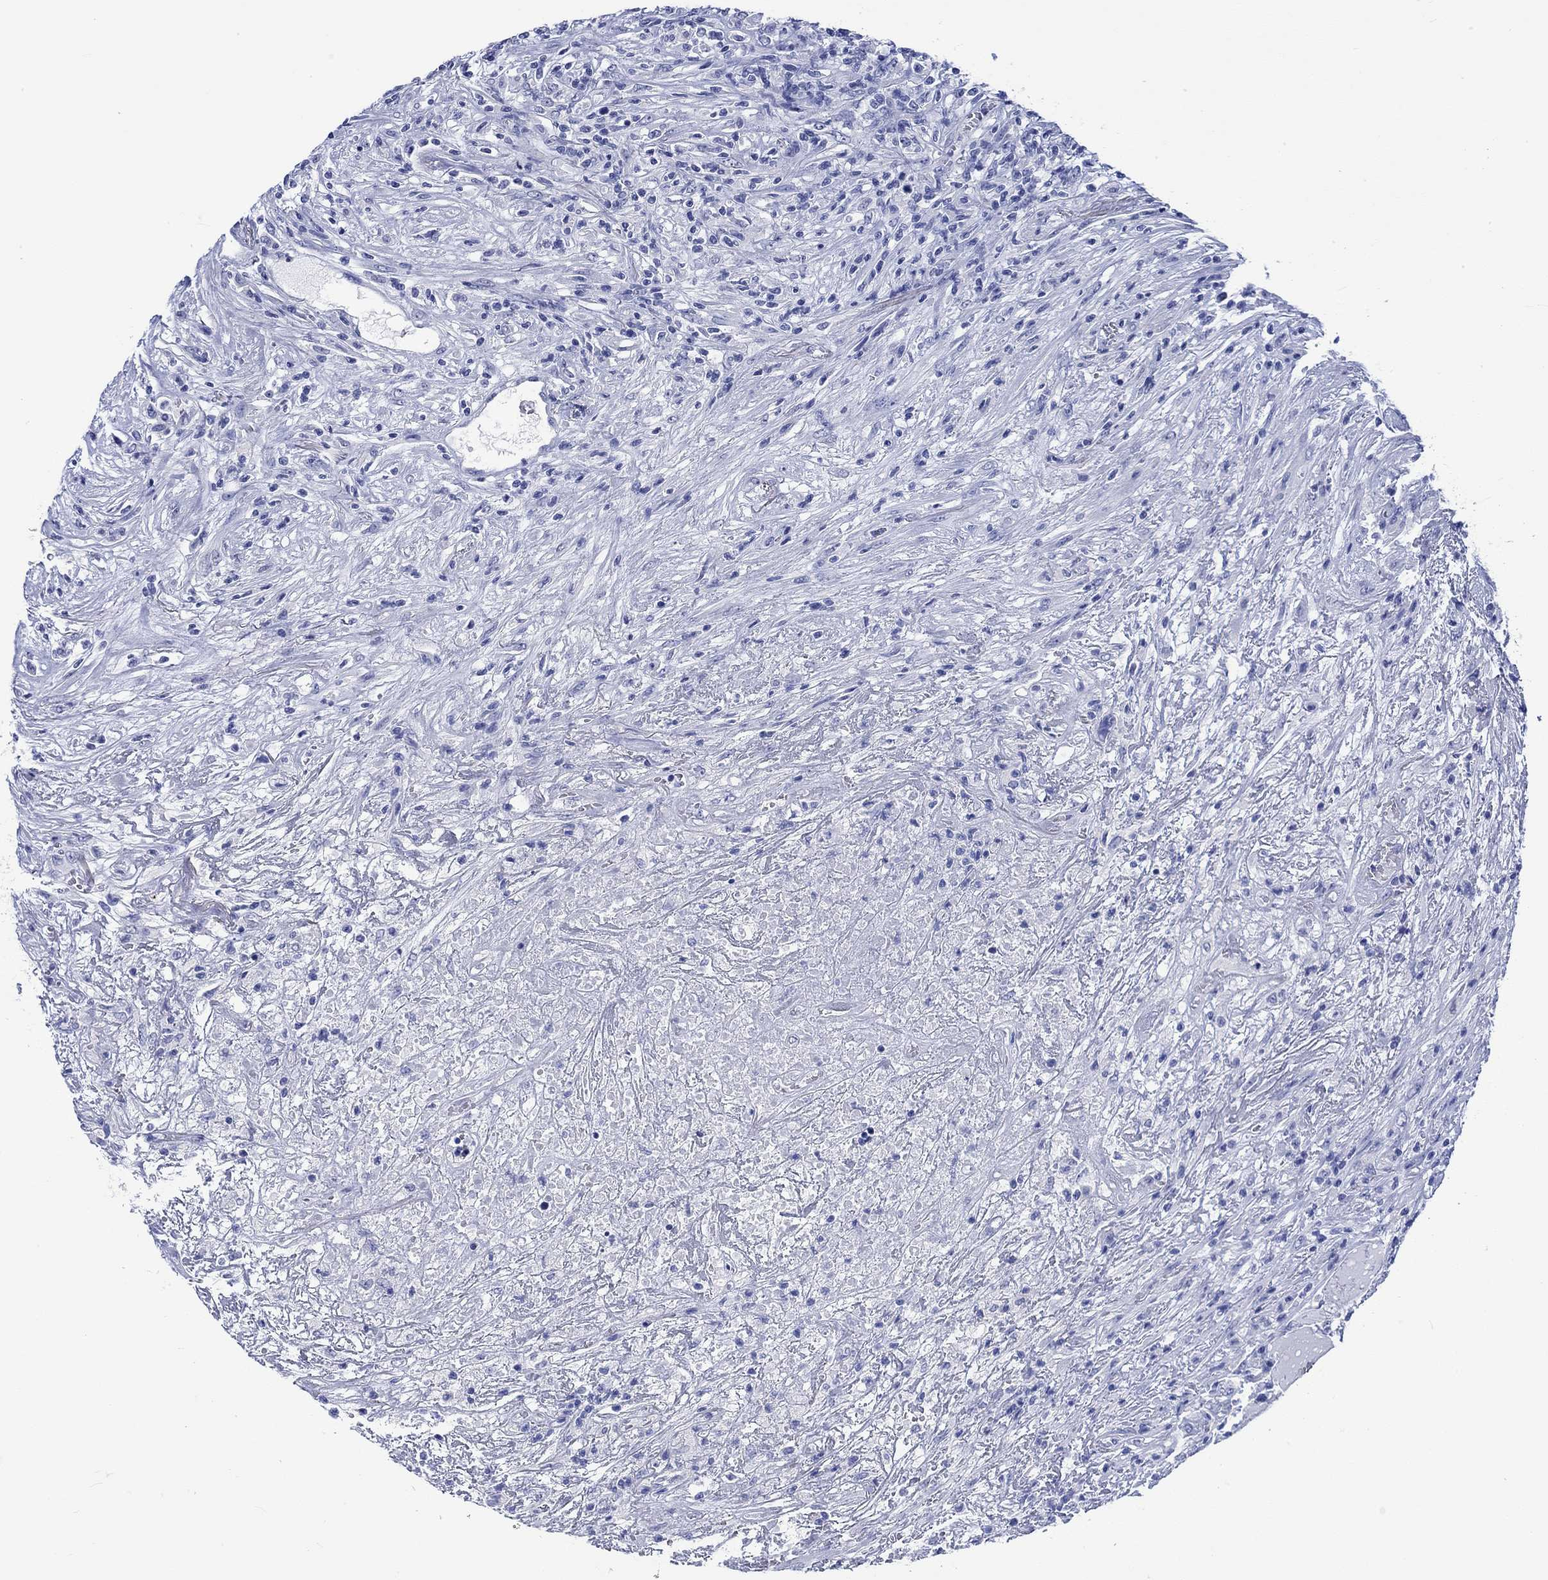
{"staining": {"intensity": "negative", "quantity": "none", "location": "none"}, "tissue": "lymphoma", "cell_type": "Tumor cells", "image_type": "cancer", "snomed": [{"axis": "morphology", "description": "Malignant lymphoma, non-Hodgkin's type, High grade"}, {"axis": "topography", "description": "Lung"}], "caption": "DAB (3,3'-diaminobenzidine) immunohistochemical staining of human lymphoma shows no significant staining in tumor cells.", "gene": "MSI1", "patient": {"sex": "male", "age": 79}}